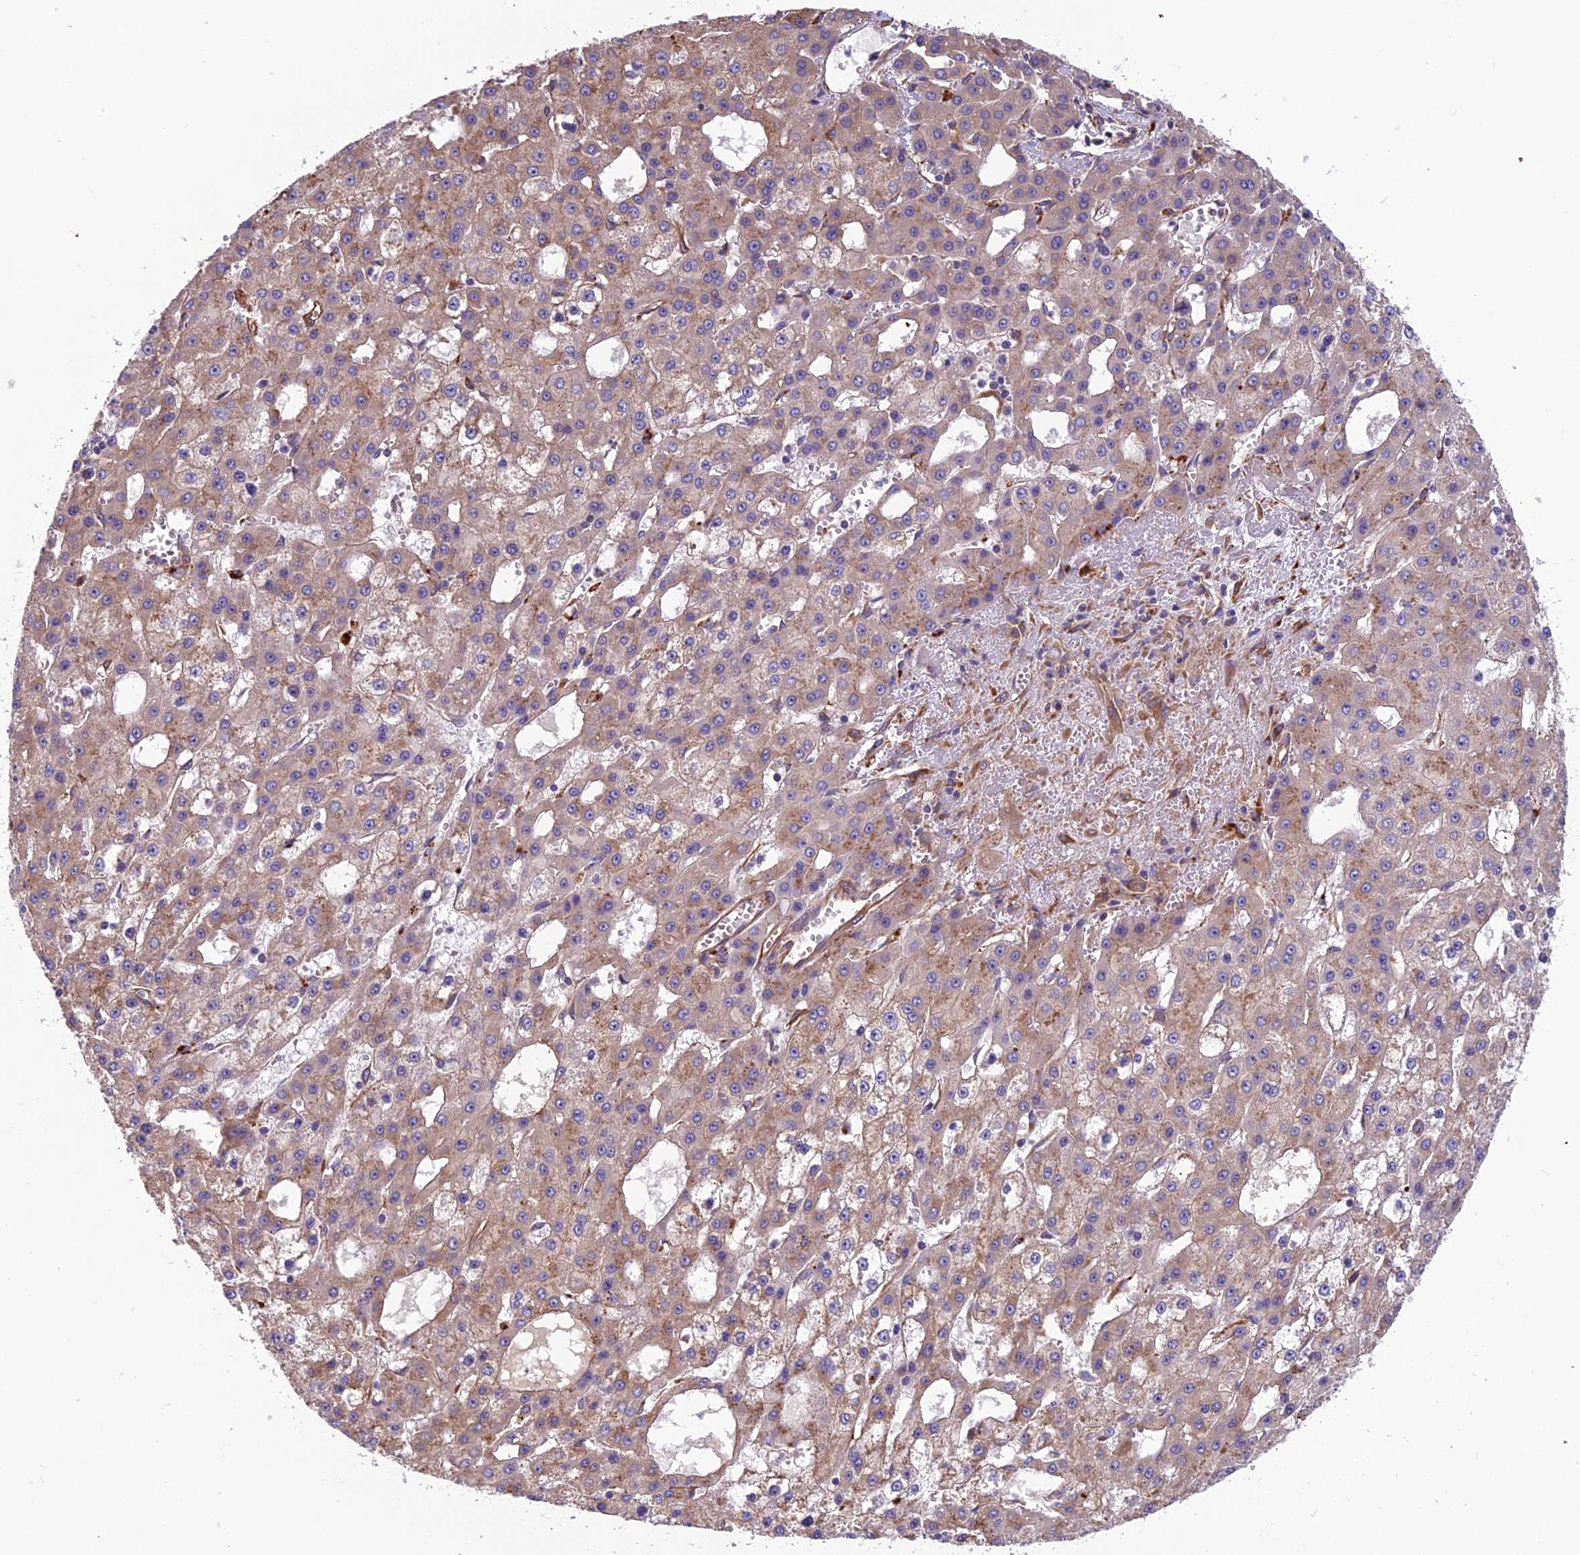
{"staining": {"intensity": "moderate", "quantity": "<25%", "location": "cytoplasmic/membranous"}, "tissue": "liver cancer", "cell_type": "Tumor cells", "image_type": "cancer", "snomed": [{"axis": "morphology", "description": "Carcinoma, Hepatocellular, NOS"}, {"axis": "topography", "description": "Liver"}], "caption": "IHC staining of liver hepatocellular carcinoma, which demonstrates low levels of moderate cytoplasmic/membranous positivity in approximately <25% of tumor cells indicating moderate cytoplasmic/membranous protein positivity. The staining was performed using DAB (3,3'-diaminobenzidine) (brown) for protein detection and nuclei were counterstained in hematoxylin (blue).", "gene": "SPDL1", "patient": {"sex": "male", "age": 47}}